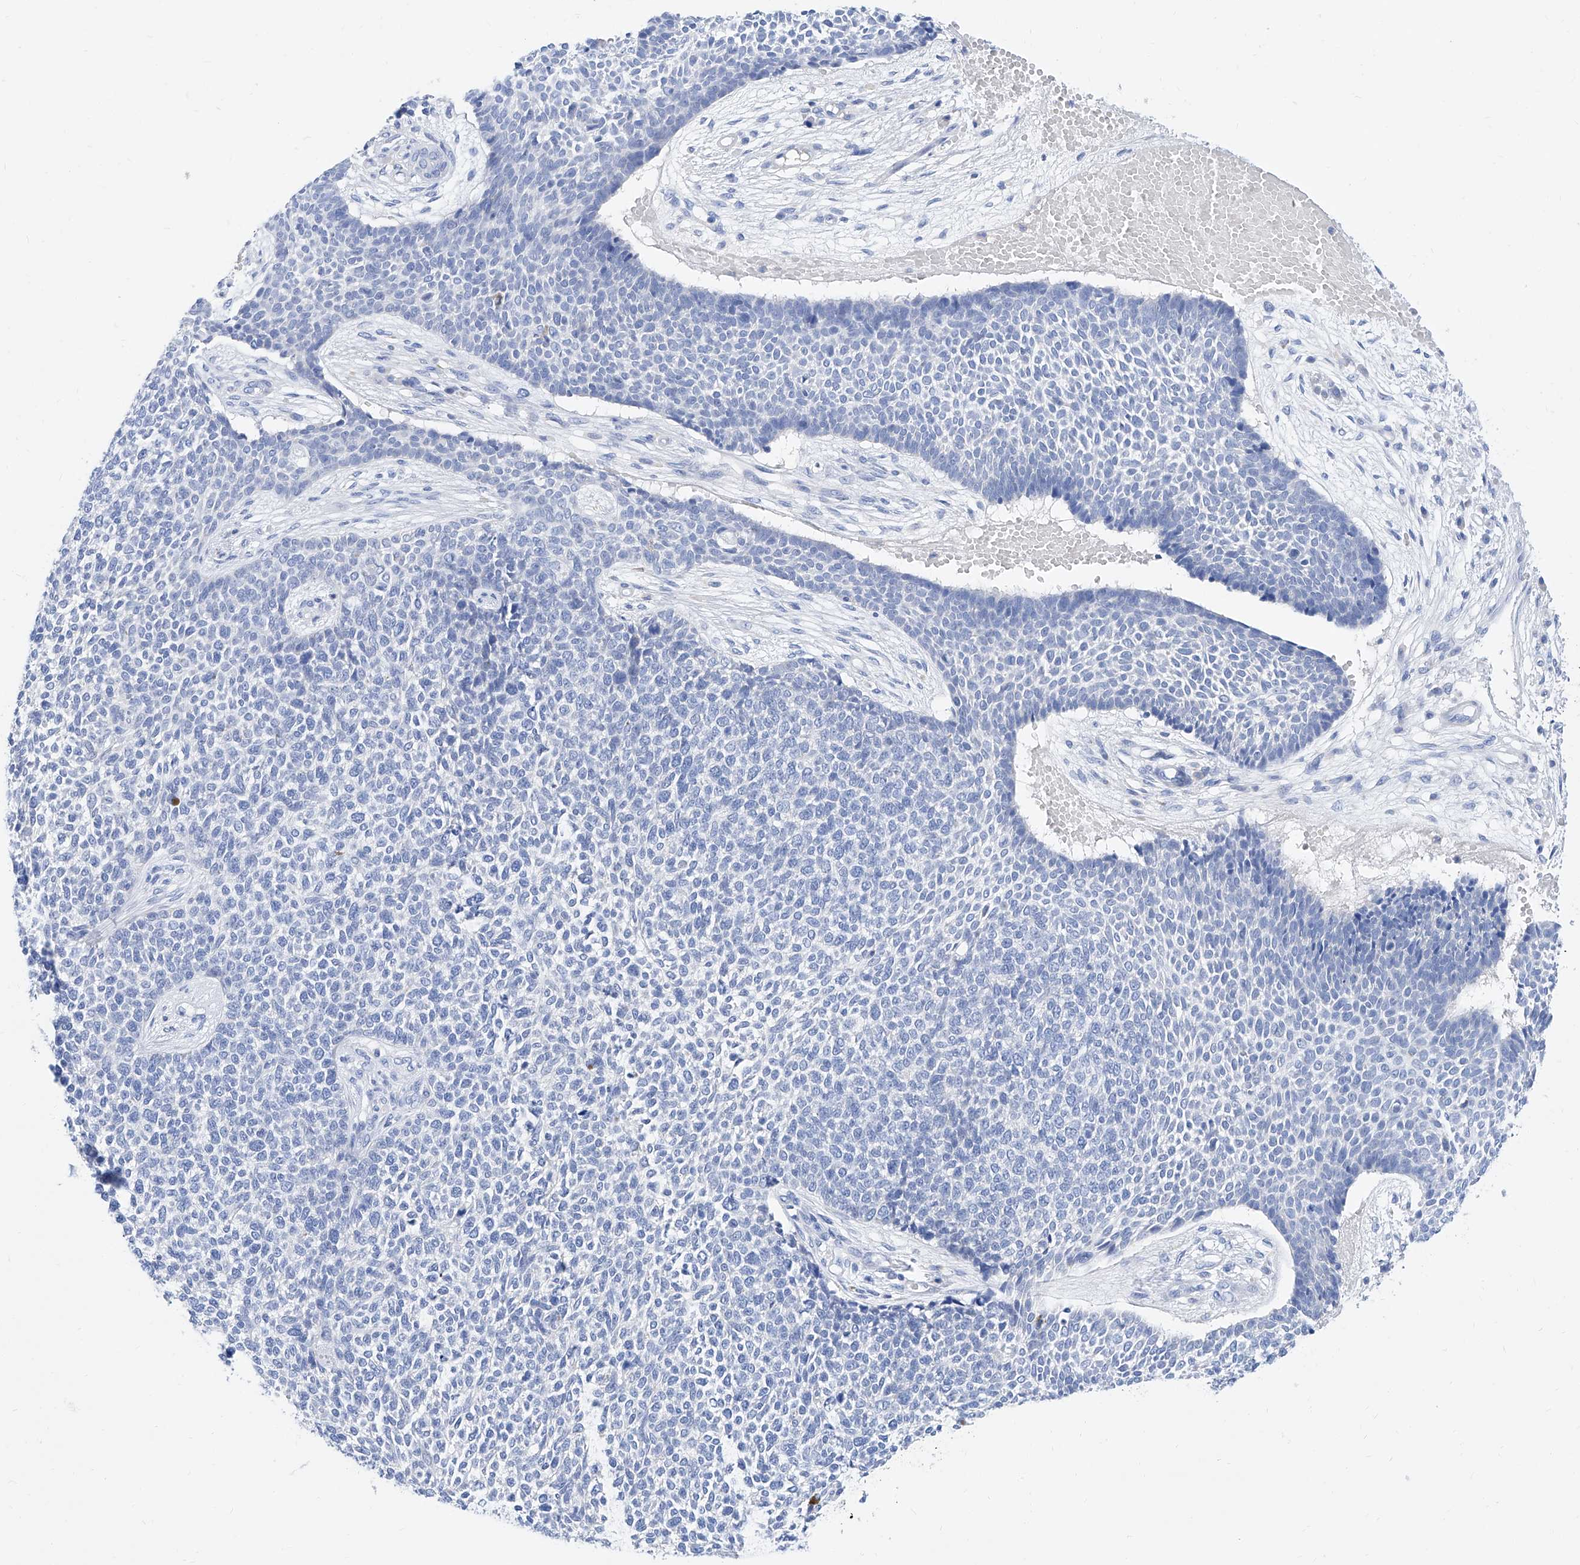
{"staining": {"intensity": "negative", "quantity": "none", "location": "none"}, "tissue": "skin cancer", "cell_type": "Tumor cells", "image_type": "cancer", "snomed": [{"axis": "morphology", "description": "Basal cell carcinoma"}, {"axis": "topography", "description": "Skin"}], "caption": "A histopathology image of human basal cell carcinoma (skin) is negative for staining in tumor cells.", "gene": "SLC25A29", "patient": {"sex": "female", "age": 84}}